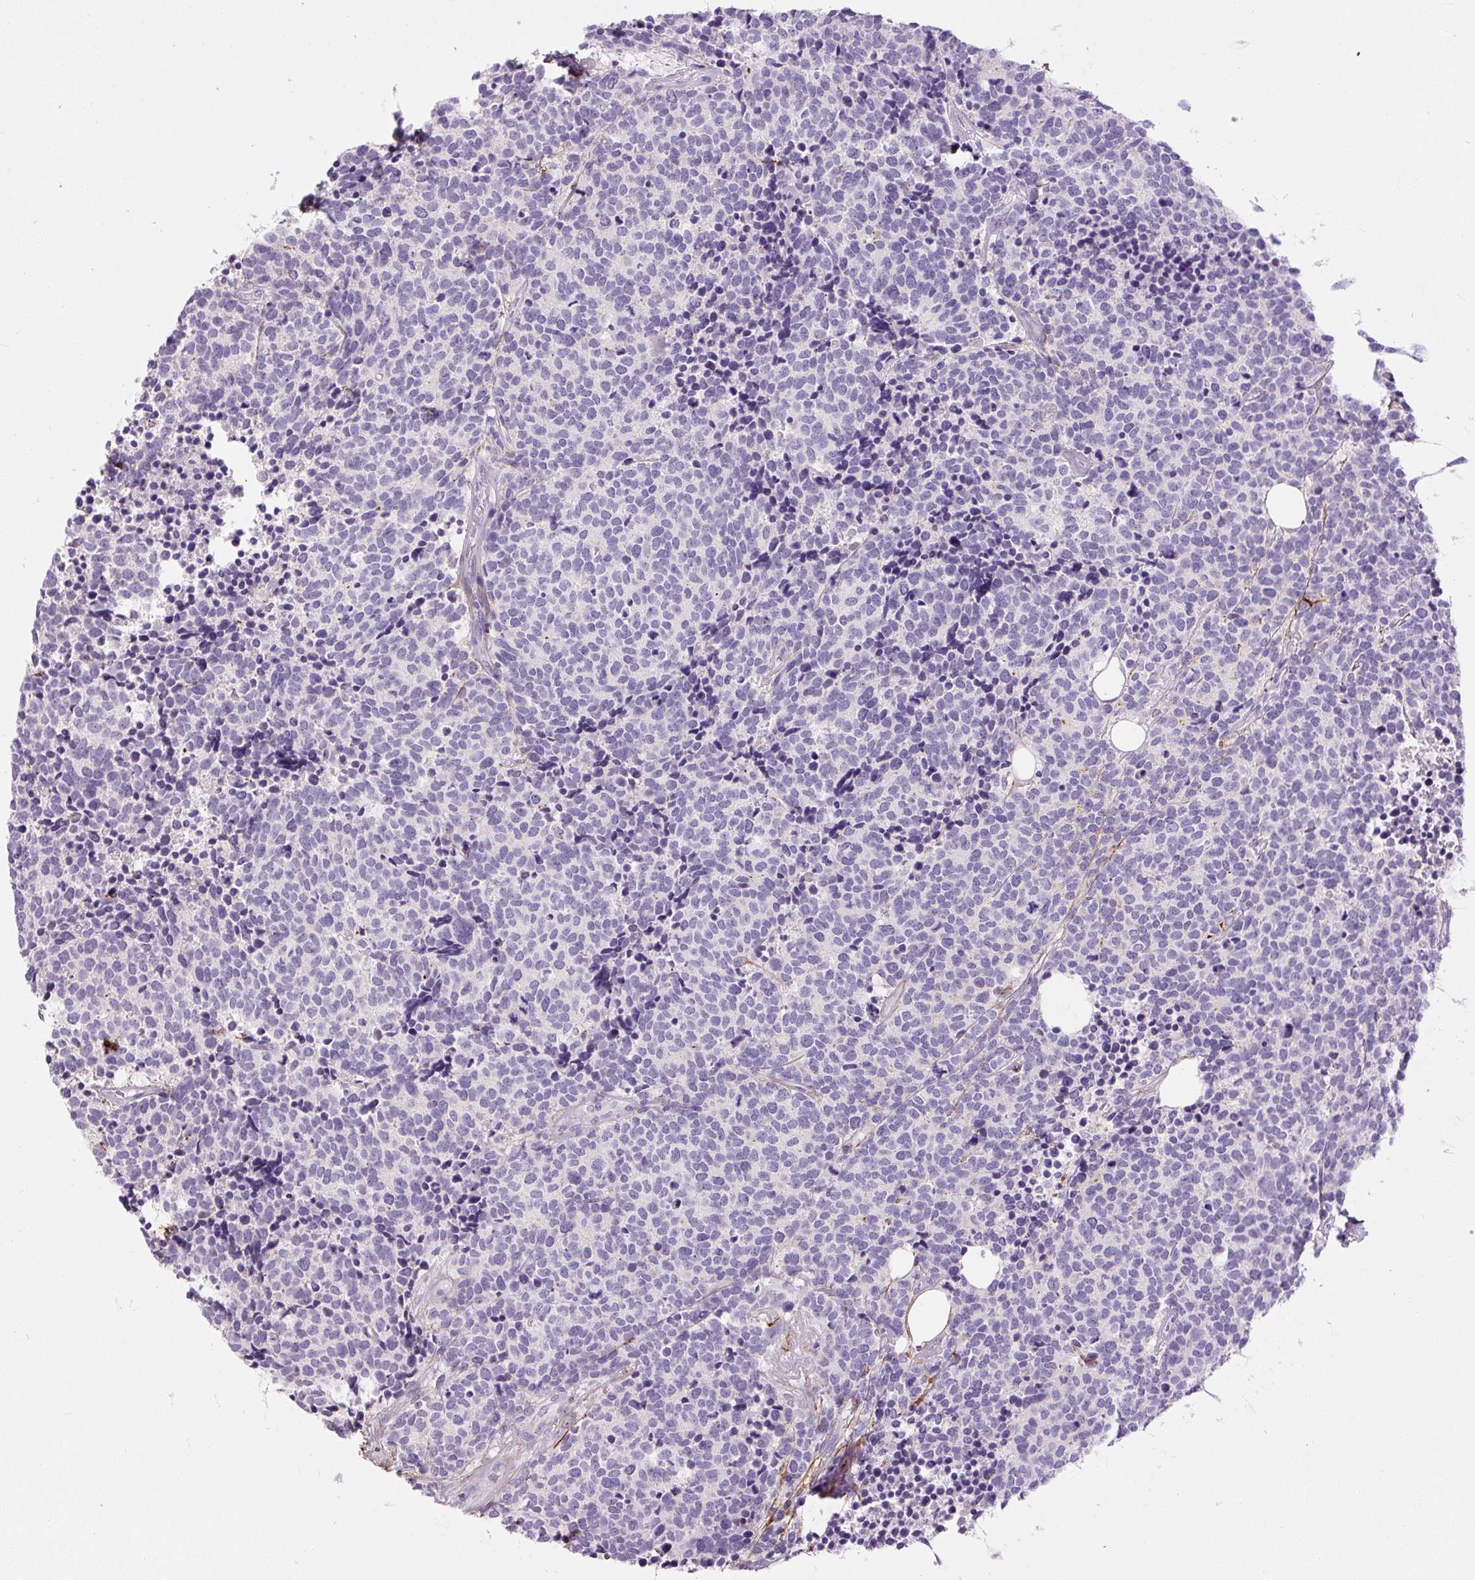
{"staining": {"intensity": "negative", "quantity": "none", "location": "none"}, "tissue": "carcinoid", "cell_type": "Tumor cells", "image_type": "cancer", "snomed": [{"axis": "morphology", "description": "Carcinoid, malignant, NOS"}, {"axis": "topography", "description": "Skin"}], "caption": "DAB (3,3'-diaminobenzidine) immunohistochemical staining of human carcinoid shows no significant staining in tumor cells. (Brightfield microscopy of DAB IHC at high magnification).", "gene": "FBN1", "patient": {"sex": "female", "age": 79}}